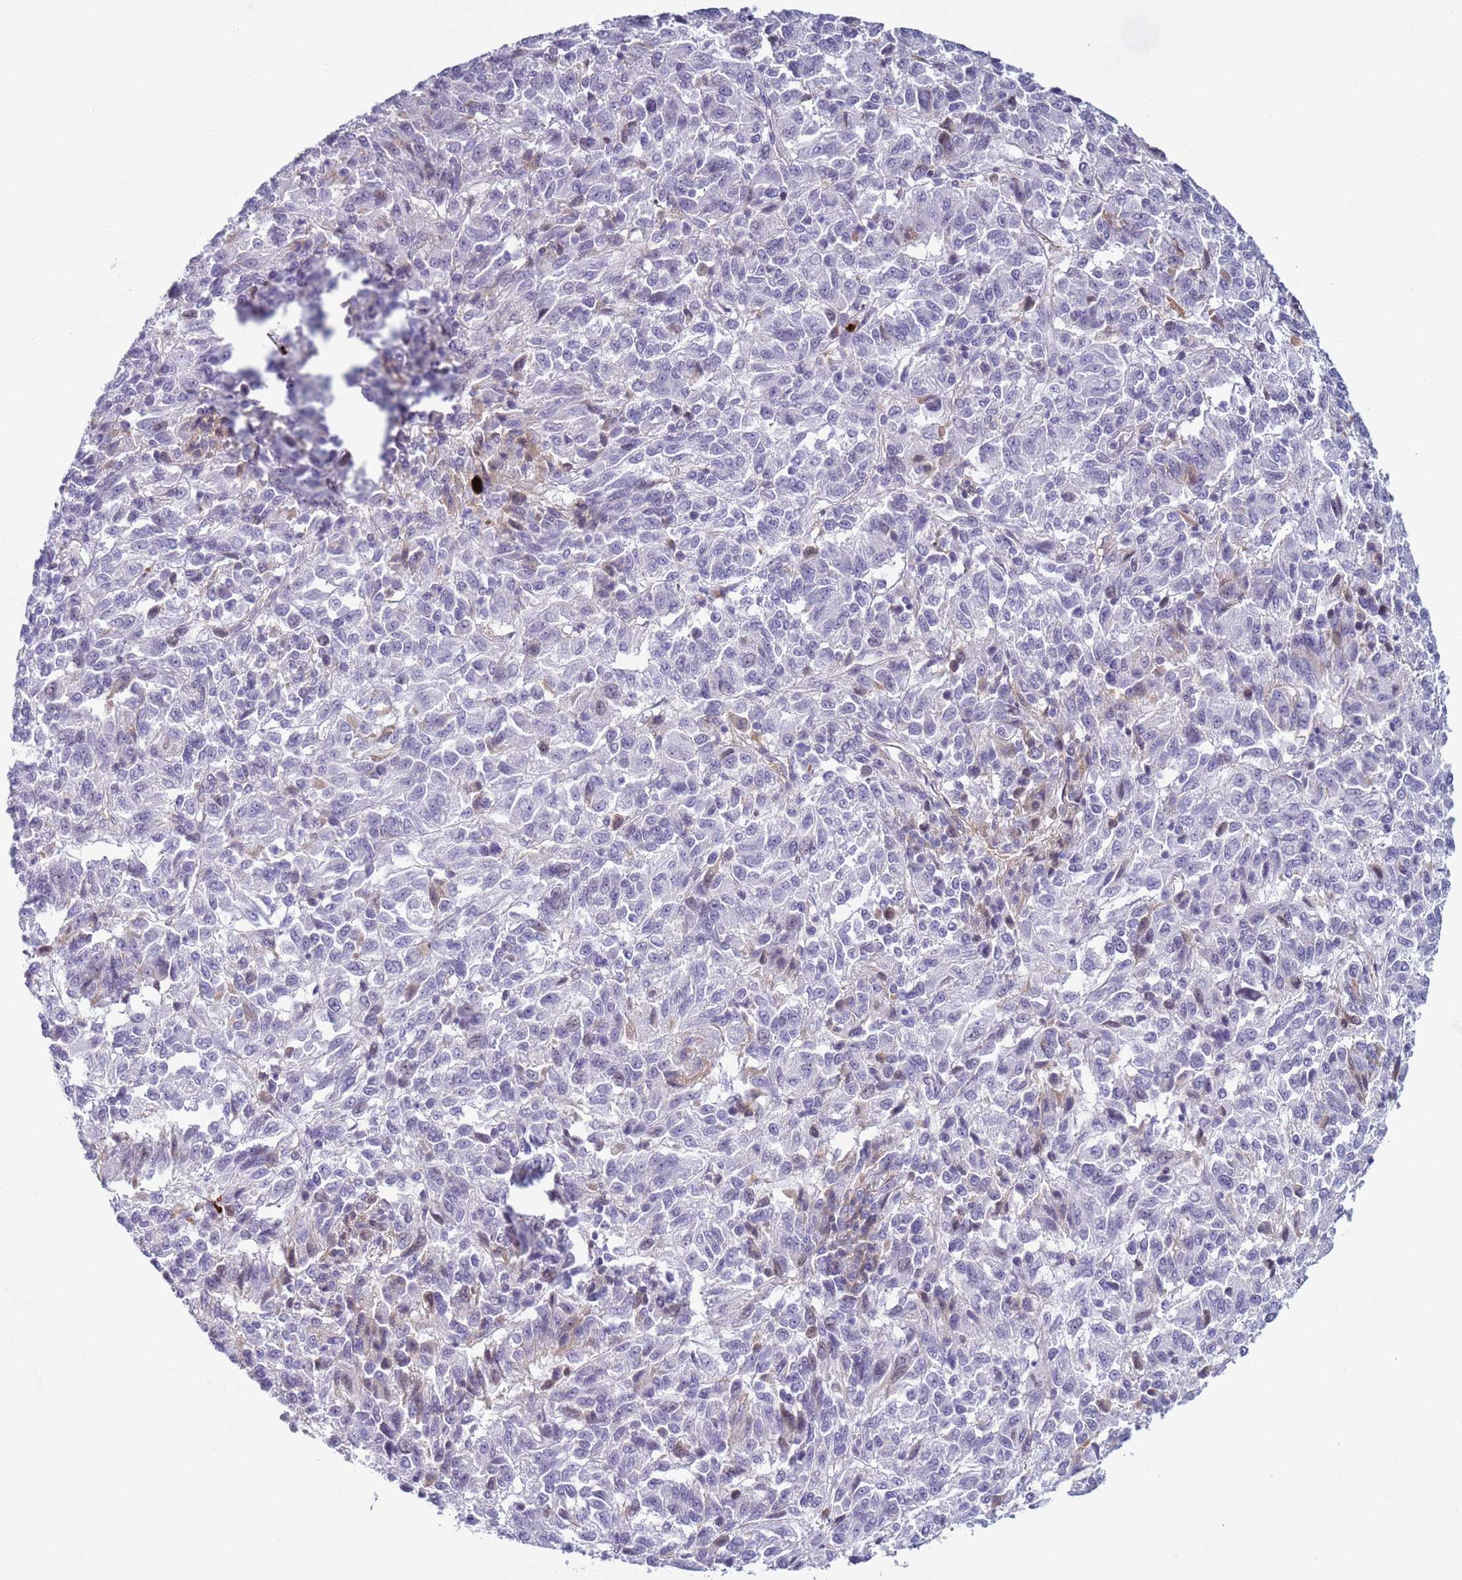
{"staining": {"intensity": "negative", "quantity": "none", "location": "none"}, "tissue": "melanoma", "cell_type": "Tumor cells", "image_type": "cancer", "snomed": [{"axis": "morphology", "description": "Malignant melanoma, Metastatic site"}, {"axis": "topography", "description": "Lung"}], "caption": "A high-resolution photomicrograph shows immunohistochemistry staining of malignant melanoma (metastatic site), which demonstrates no significant positivity in tumor cells.", "gene": "NPAP1", "patient": {"sex": "male", "age": 64}}